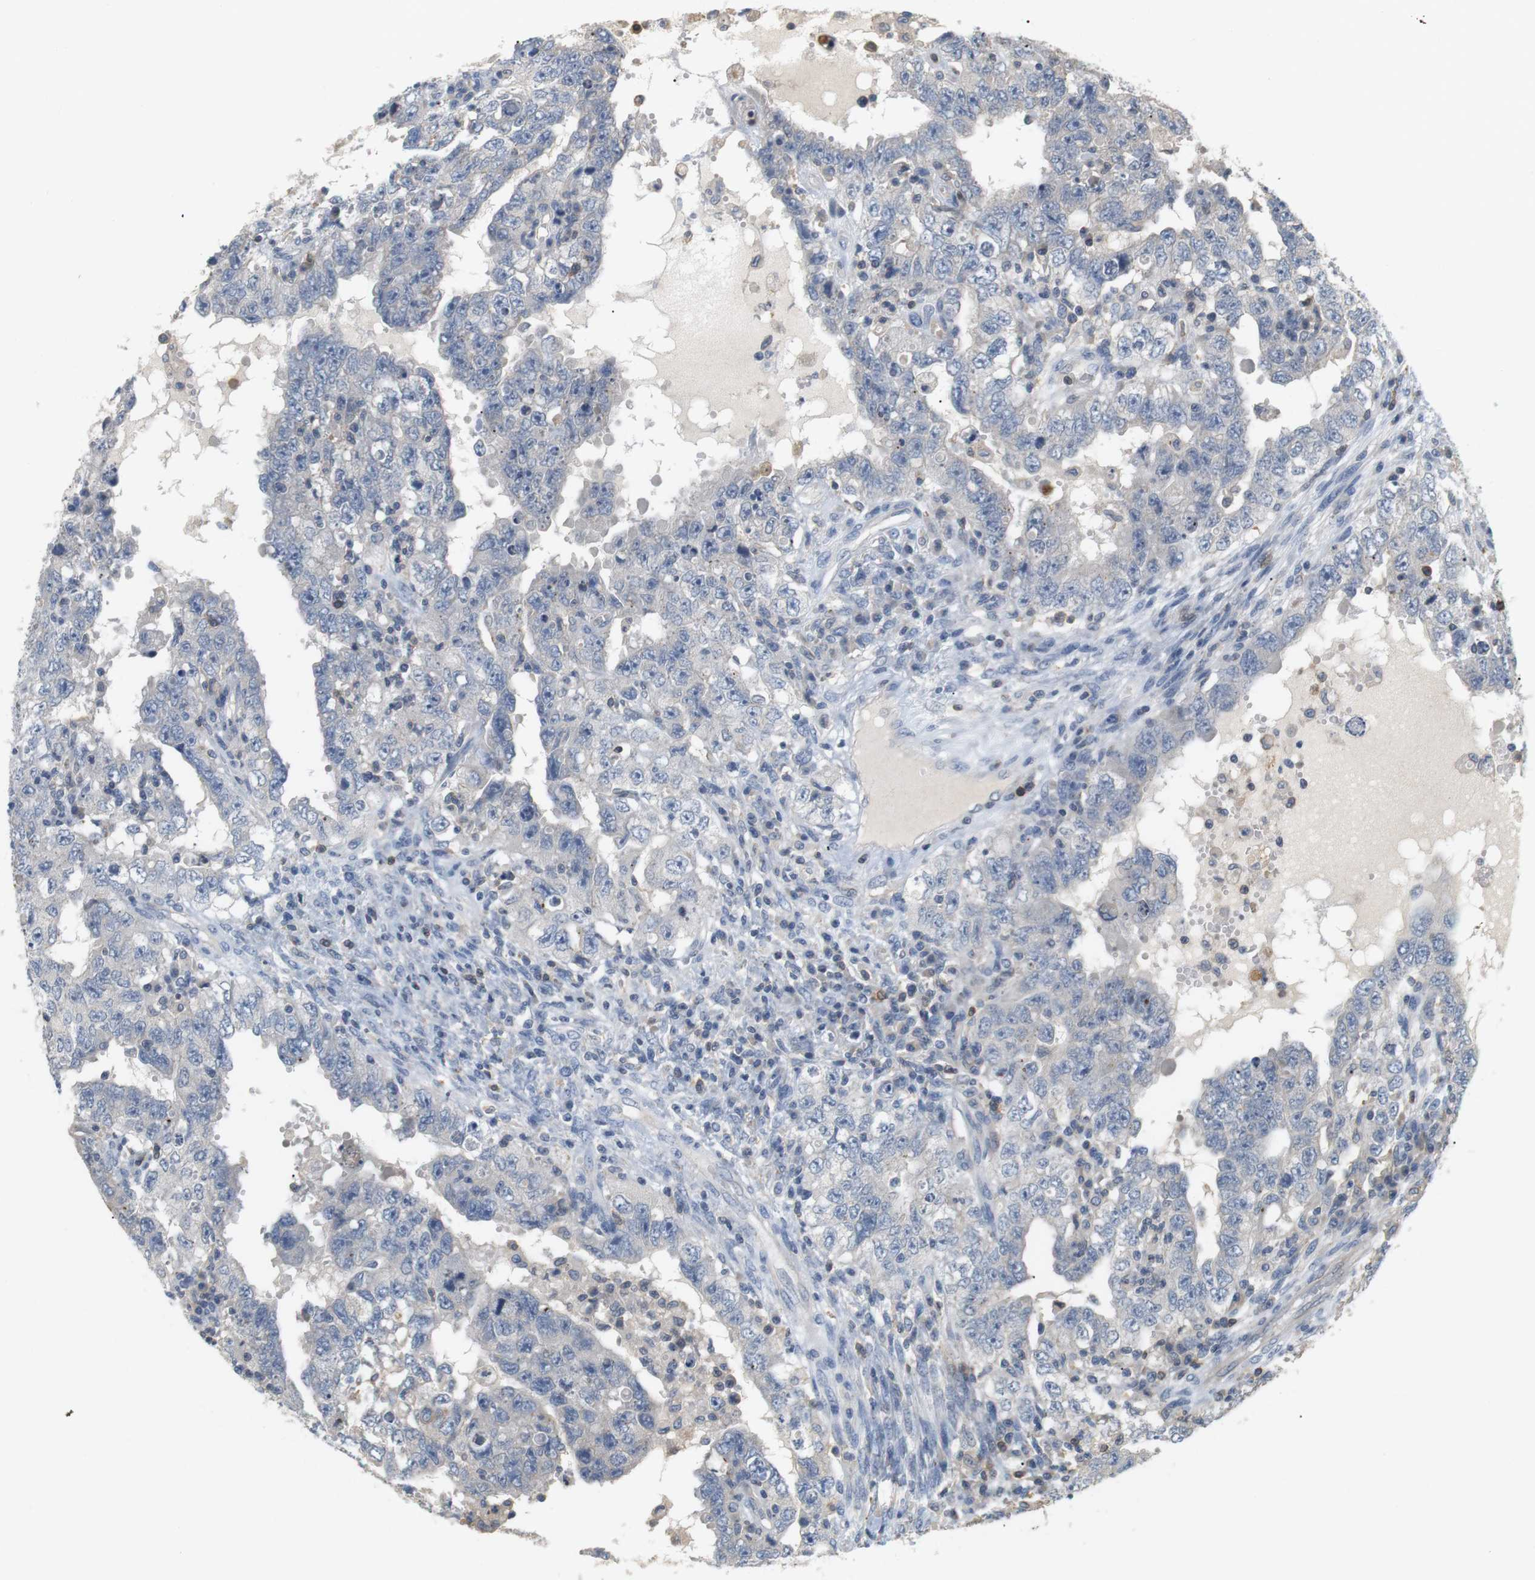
{"staining": {"intensity": "negative", "quantity": "none", "location": "none"}, "tissue": "testis cancer", "cell_type": "Tumor cells", "image_type": "cancer", "snomed": [{"axis": "morphology", "description": "Carcinoma, Embryonal, NOS"}, {"axis": "topography", "description": "Testis"}], "caption": "Immunohistochemistry (IHC) micrograph of neoplastic tissue: testis cancer (embryonal carcinoma) stained with DAB reveals no significant protein staining in tumor cells.", "gene": "P2RY1", "patient": {"sex": "male", "age": 26}}